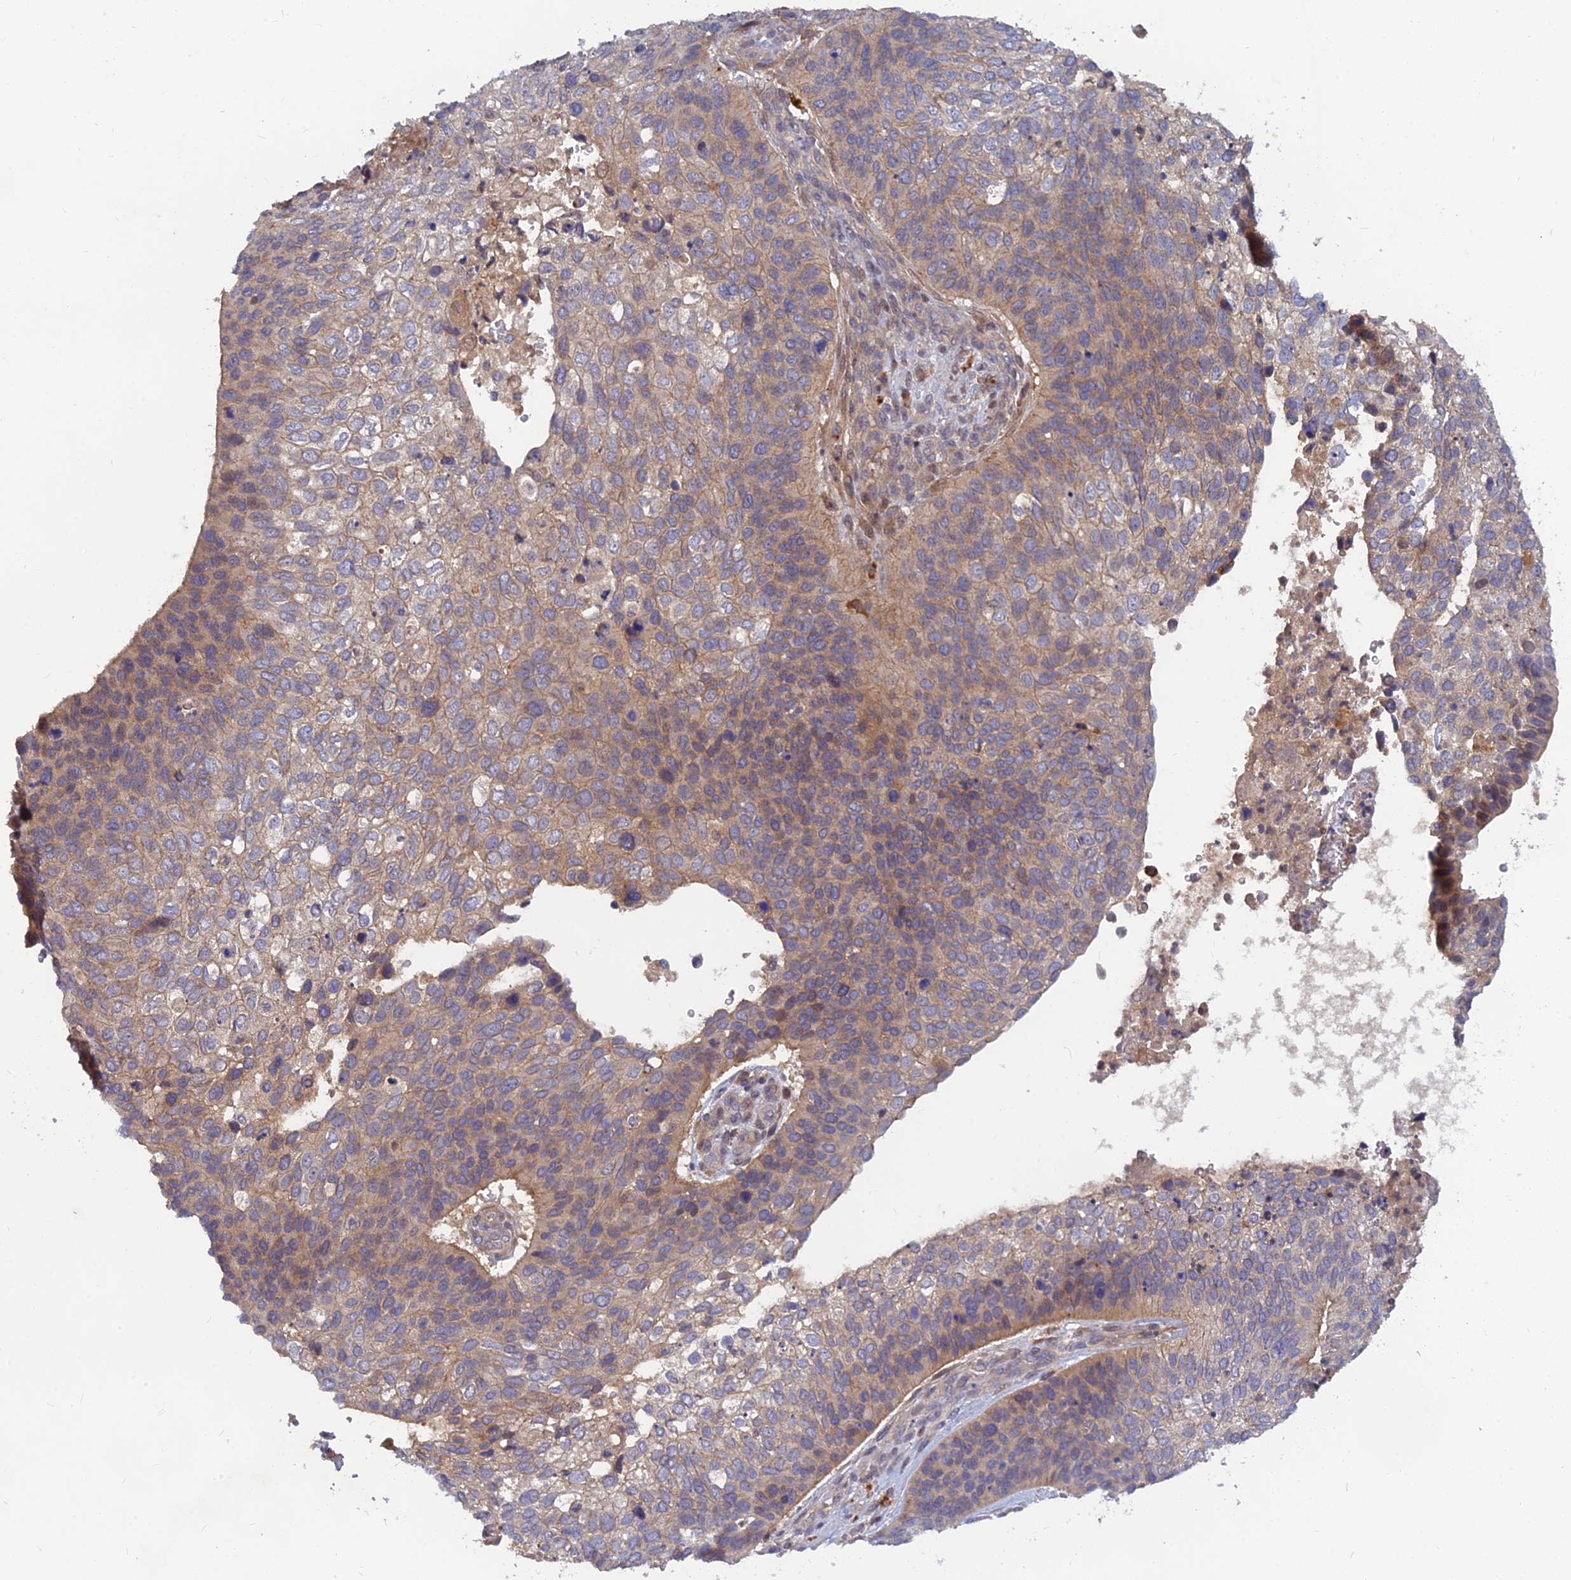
{"staining": {"intensity": "weak", "quantity": "25%-75%", "location": "cytoplasmic/membranous"}, "tissue": "skin cancer", "cell_type": "Tumor cells", "image_type": "cancer", "snomed": [{"axis": "morphology", "description": "Basal cell carcinoma"}, {"axis": "topography", "description": "Skin"}], "caption": "DAB immunohistochemical staining of human skin cancer reveals weak cytoplasmic/membranous protein staining in approximately 25%-75% of tumor cells.", "gene": "FAM151B", "patient": {"sex": "female", "age": 74}}